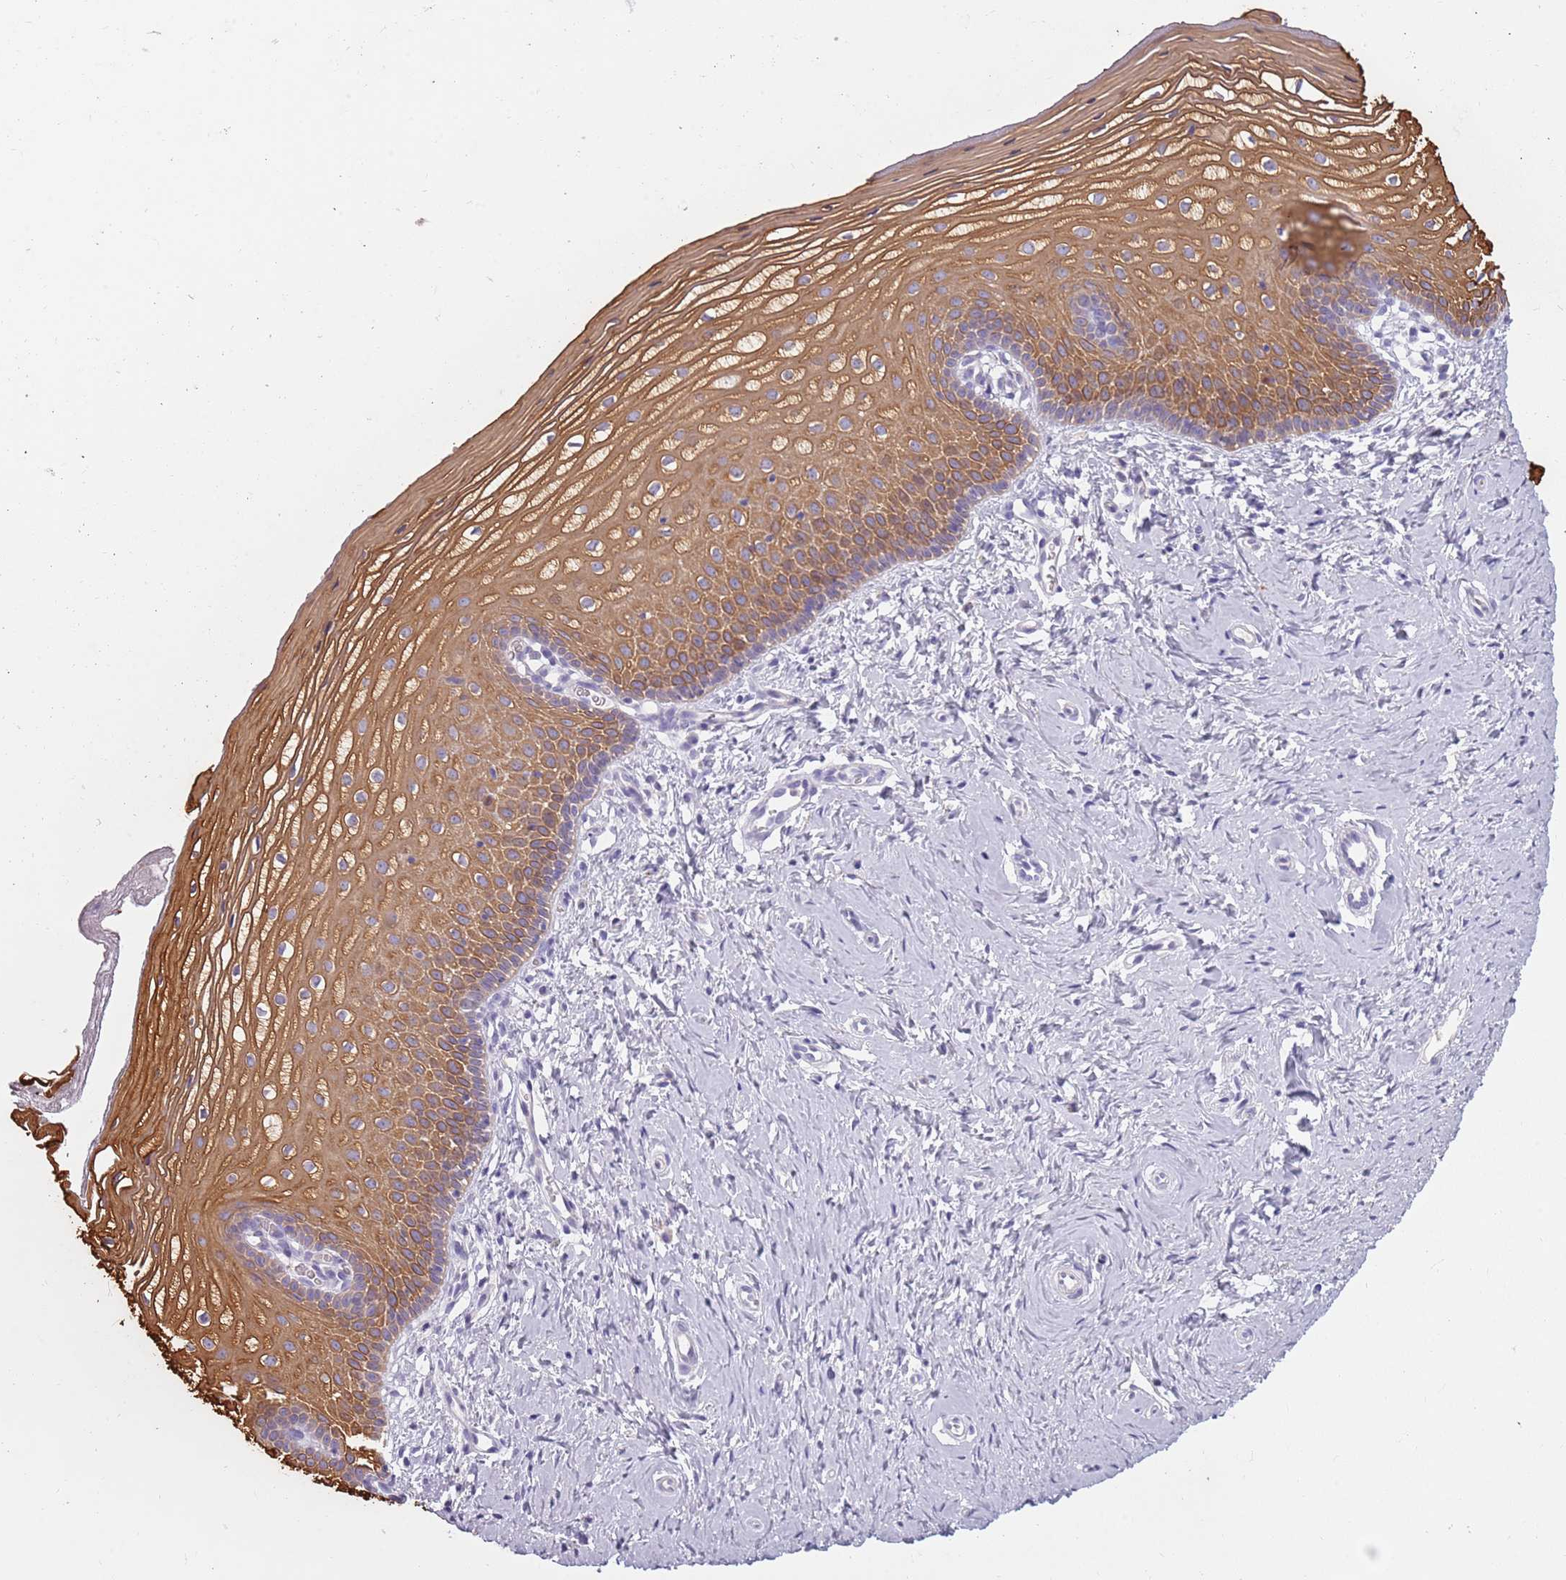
{"staining": {"intensity": "moderate", "quantity": "25%-75%", "location": "cytoplasmic/membranous"}, "tissue": "vagina", "cell_type": "Squamous epithelial cells", "image_type": "normal", "snomed": [{"axis": "morphology", "description": "Normal tissue, NOS"}, {"axis": "topography", "description": "Vagina"}], "caption": "A brown stain labels moderate cytoplasmic/membranous positivity of a protein in squamous epithelial cells of benign vagina.", "gene": "NWD2", "patient": {"sex": "female", "age": 65}}